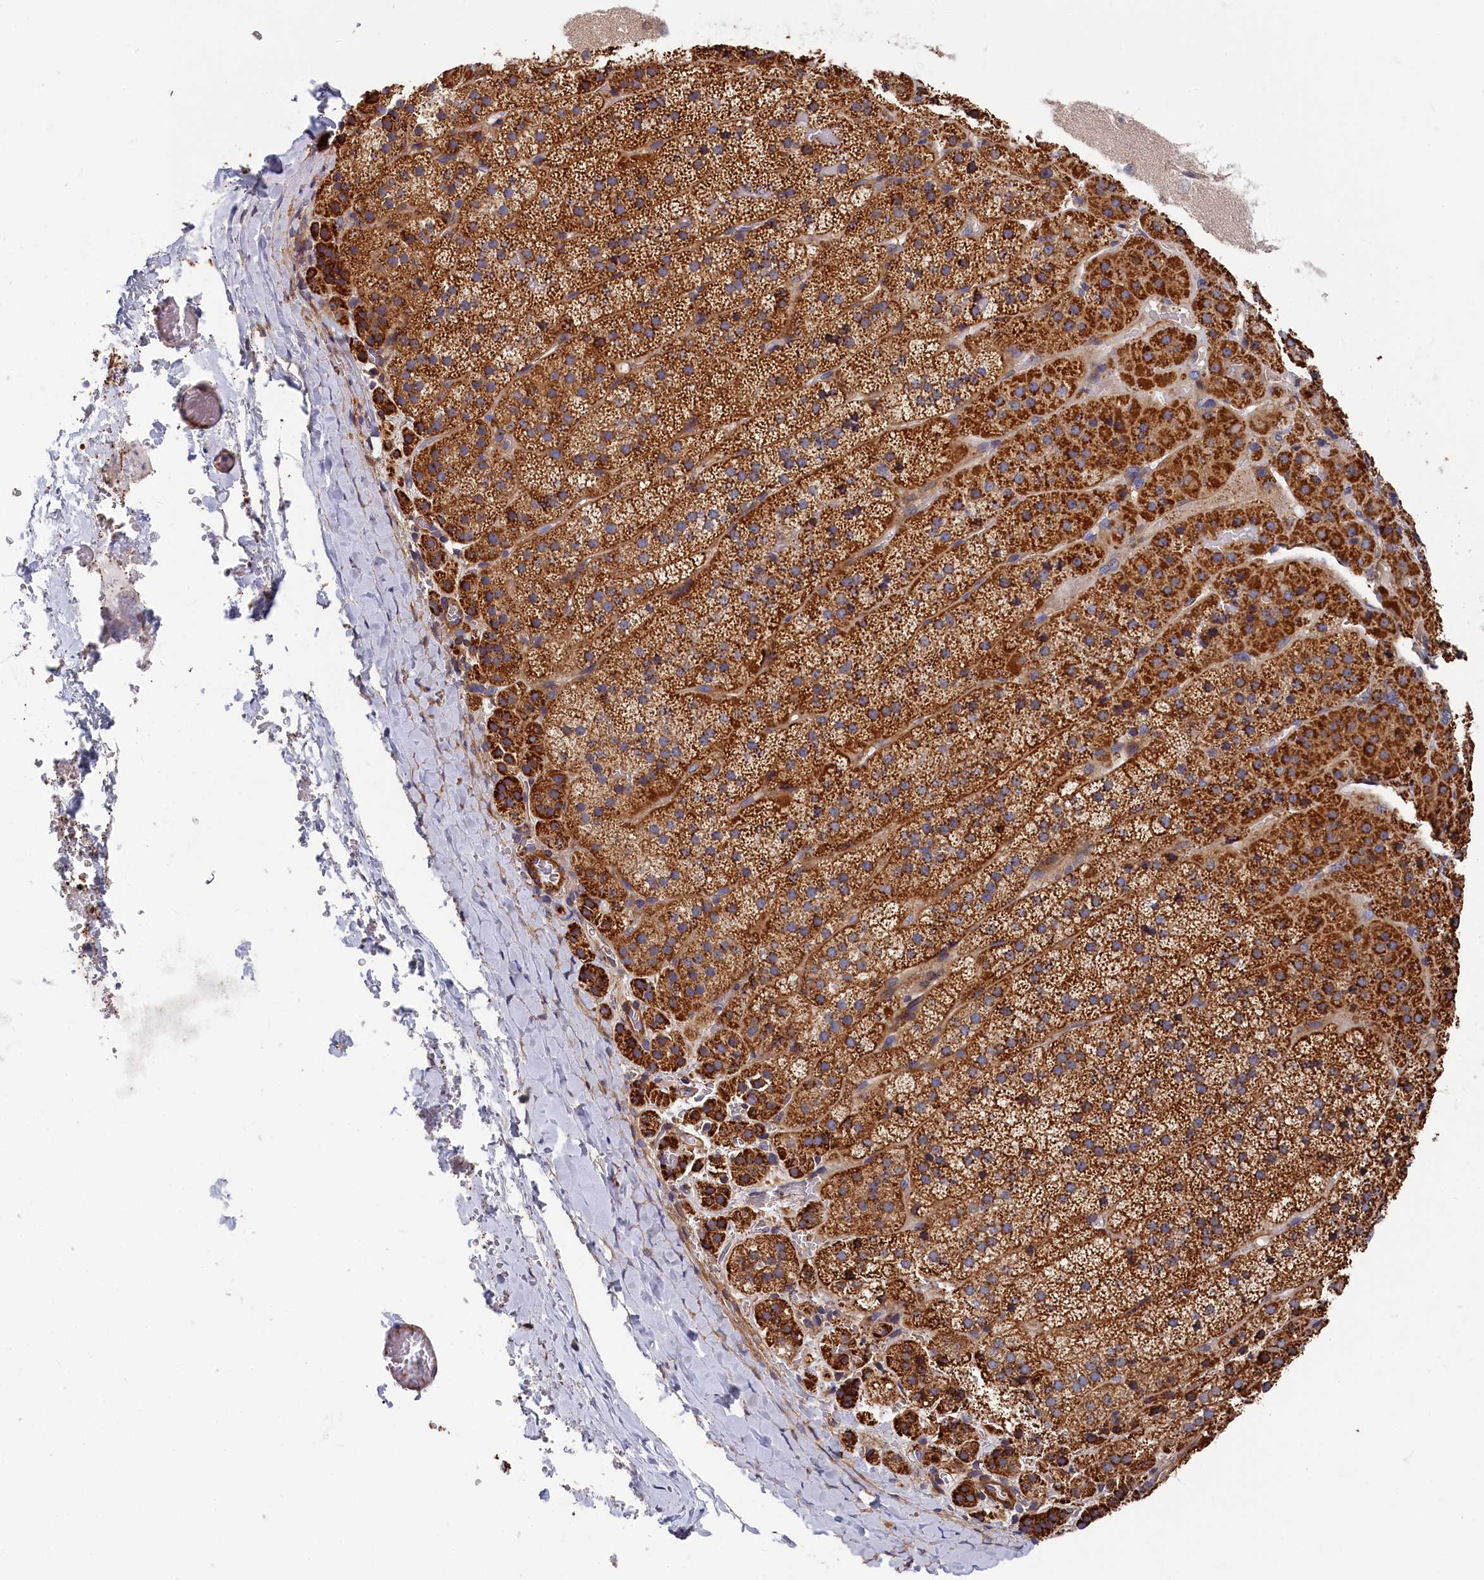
{"staining": {"intensity": "strong", "quantity": ">75%", "location": "cytoplasmic/membranous"}, "tissue": "adrenal gland", "cell_type": "Glandular cells", "image_type": "normal", "snomed": [{"axis": "morphology", "description": "Normal tissue, NOS"}, {"axis": "topography", "description": "Adrenal gland"}], "caption": "Adrenal gland was stained to show a protein in brown. There is high levels of strong cytoplasmic/membranous expression in about >75% of glandular cells. (Stains: DAB in brown, nuclei in blue, Microscopy: brightfield microscopy at high magnification).", "gene": "LDHD", "patient": {"sex": "female", "age": 44}}